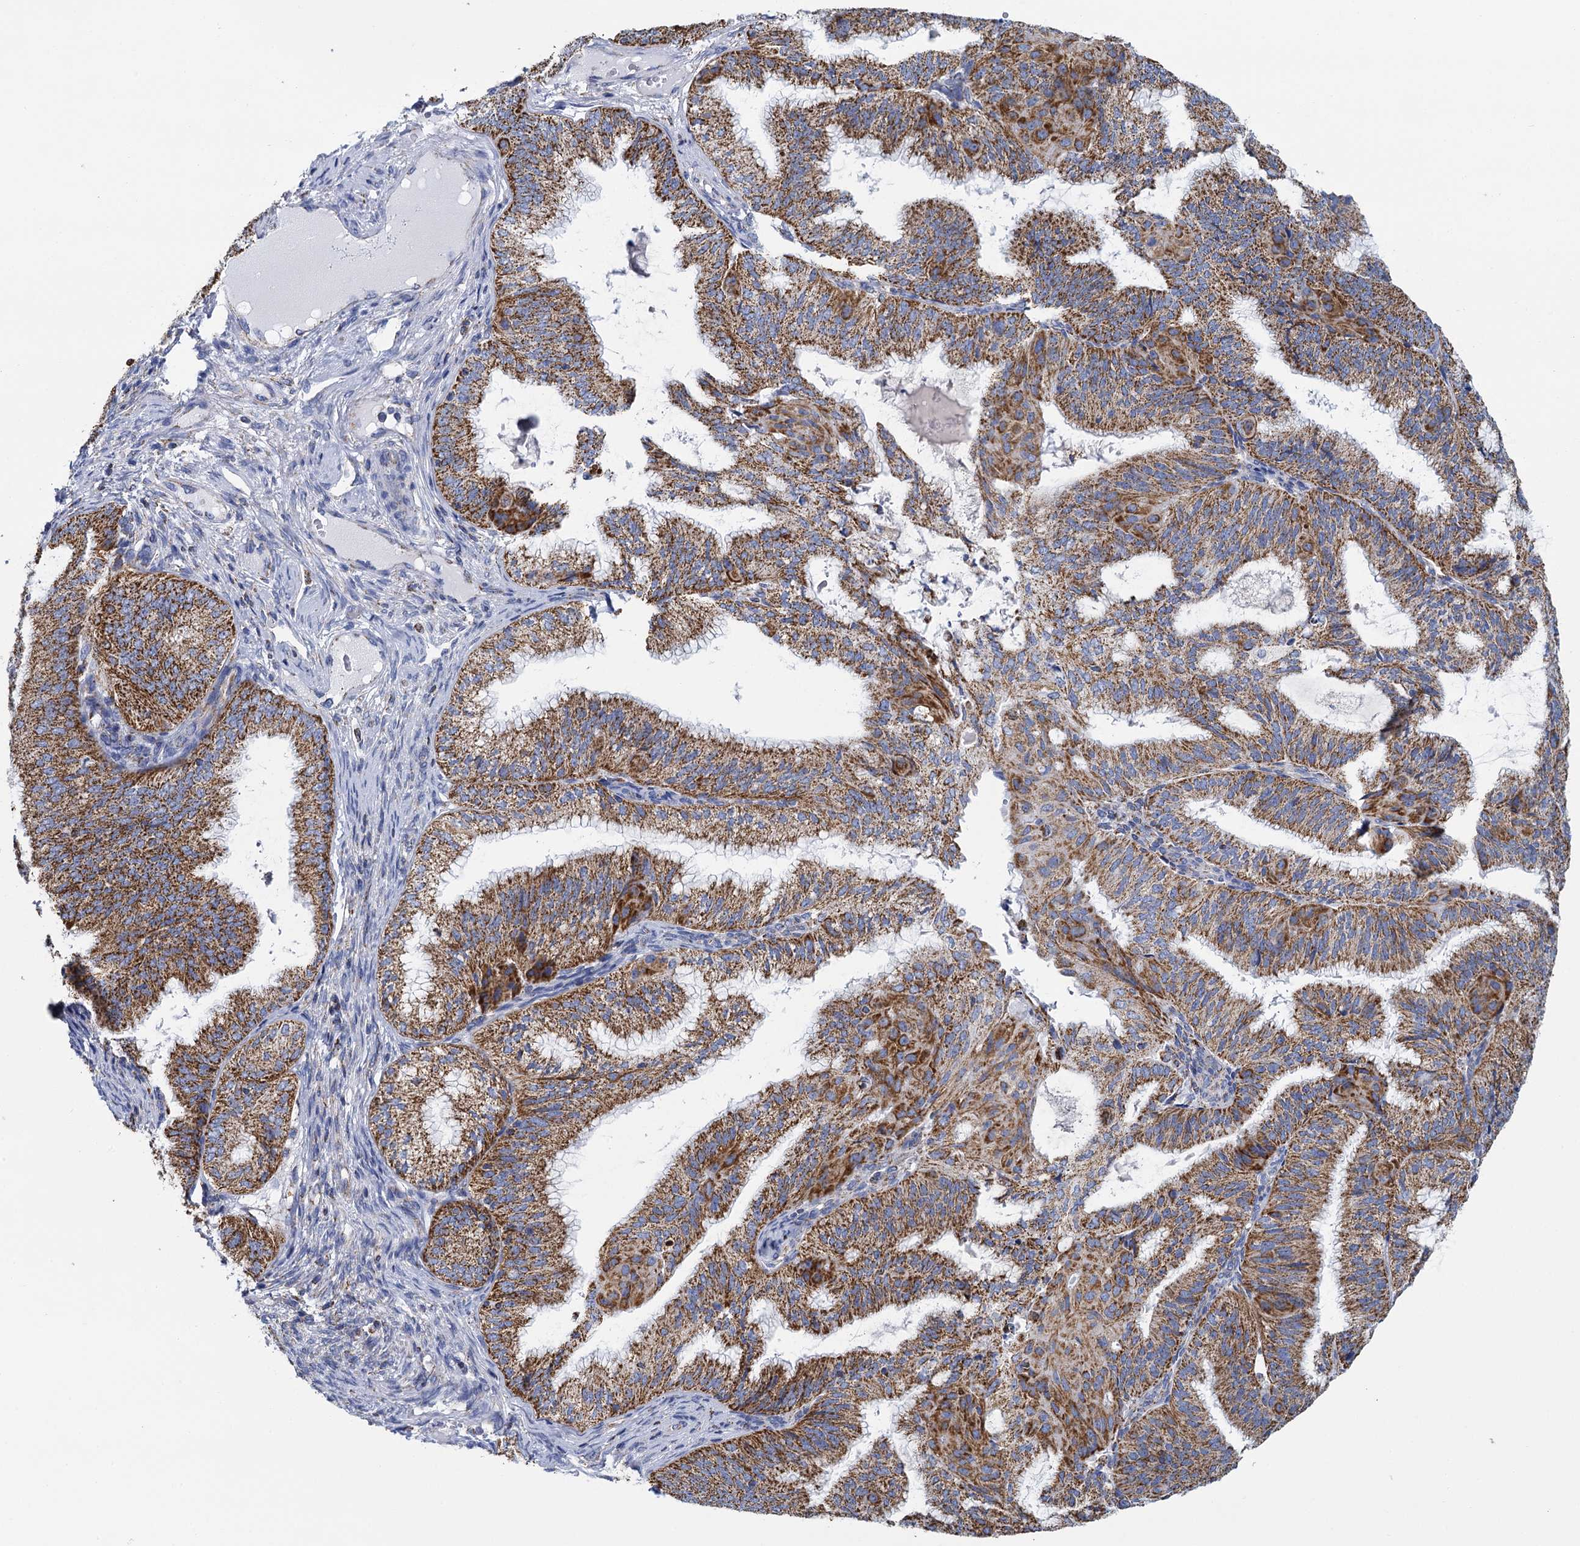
{"staining": {"intensity": "strong", "quantity": ">75%", "location": "cytoplasmic/membranous"}, "tissue": "endometrial cancer", "cell_type": "Tumor cells", "image_type": "cancer", "snomed": [{"axis": "morphology", "description": "Adenocarcinoma, NOS"}, {"axis": "topography", "description": "Endometrium"}], "caption": "High-magnification brightfield microscopy of endometrial cancer (adenocarcinoma) stained with DAB (brown) and counterstained with hematoxylin (blue). tumor cells exhibit strong cytoplasmic/membranous staining is identified in about>75% of cells. (IHC, brightfield microscopy, high magnification).", "gene": "CCP110", "patient": {"sex": "female", "age": 49}}